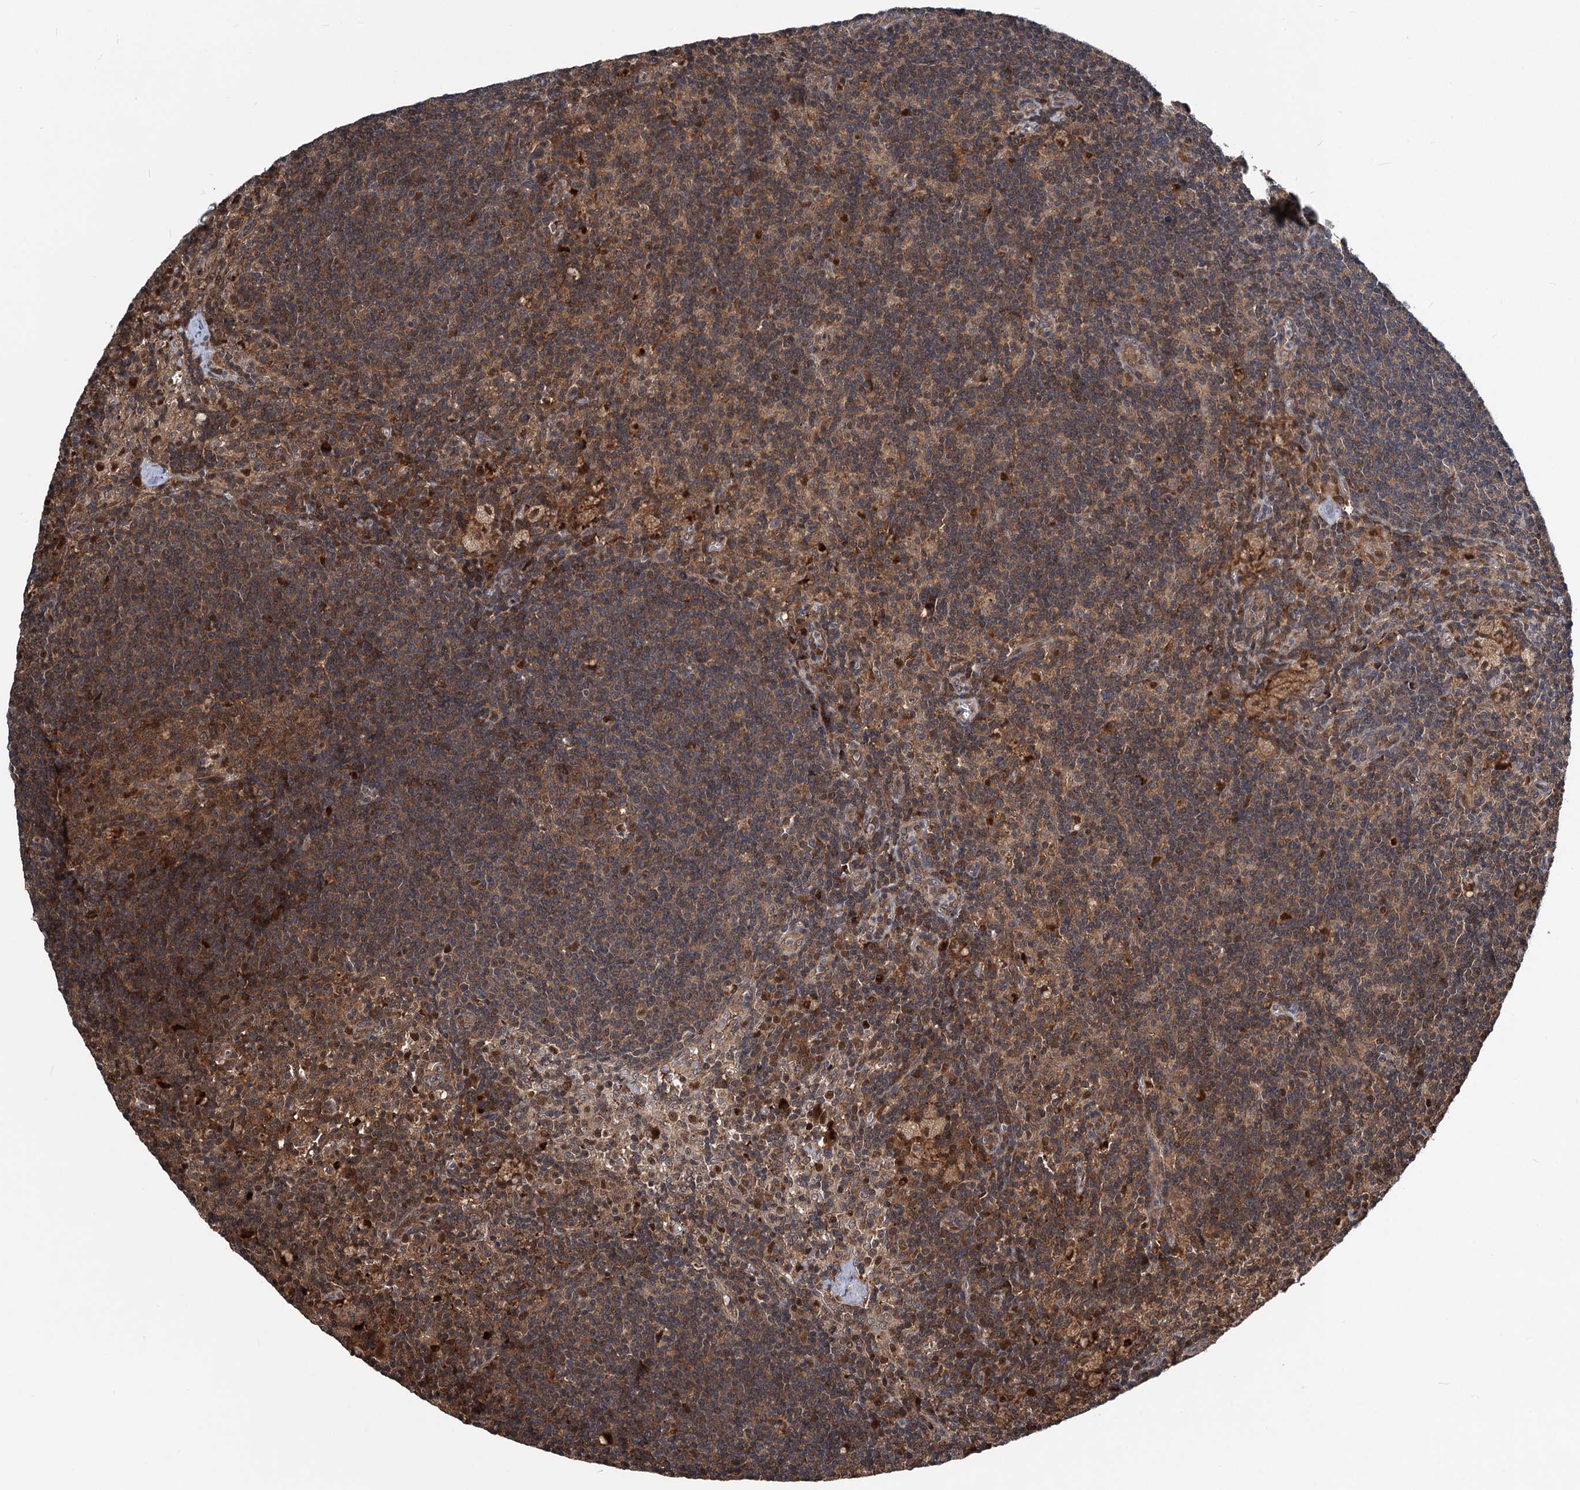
{"staining": {"intensity": "moderate", "quantity": "<25%", "location": "nuclear"}, "tissue": "lymph node", "cell_type": "Germinal center cells", "image_type": "normal", "snomed": [{"axis": "morphology", "description": "Normal tissue, NOS"}, {"axis": "topography", "description": "Lymph node"}], "caption": "Unremarkable lymph node displays moderate nuclear staining in approximately <25% of germinal center cells Using DAB (brown) and hematoxylin (blue) stains, captured at high magnification using brightfield microscopy..", "gene": "GPBP1", "patient": {"sex": "male", "age": 69}}